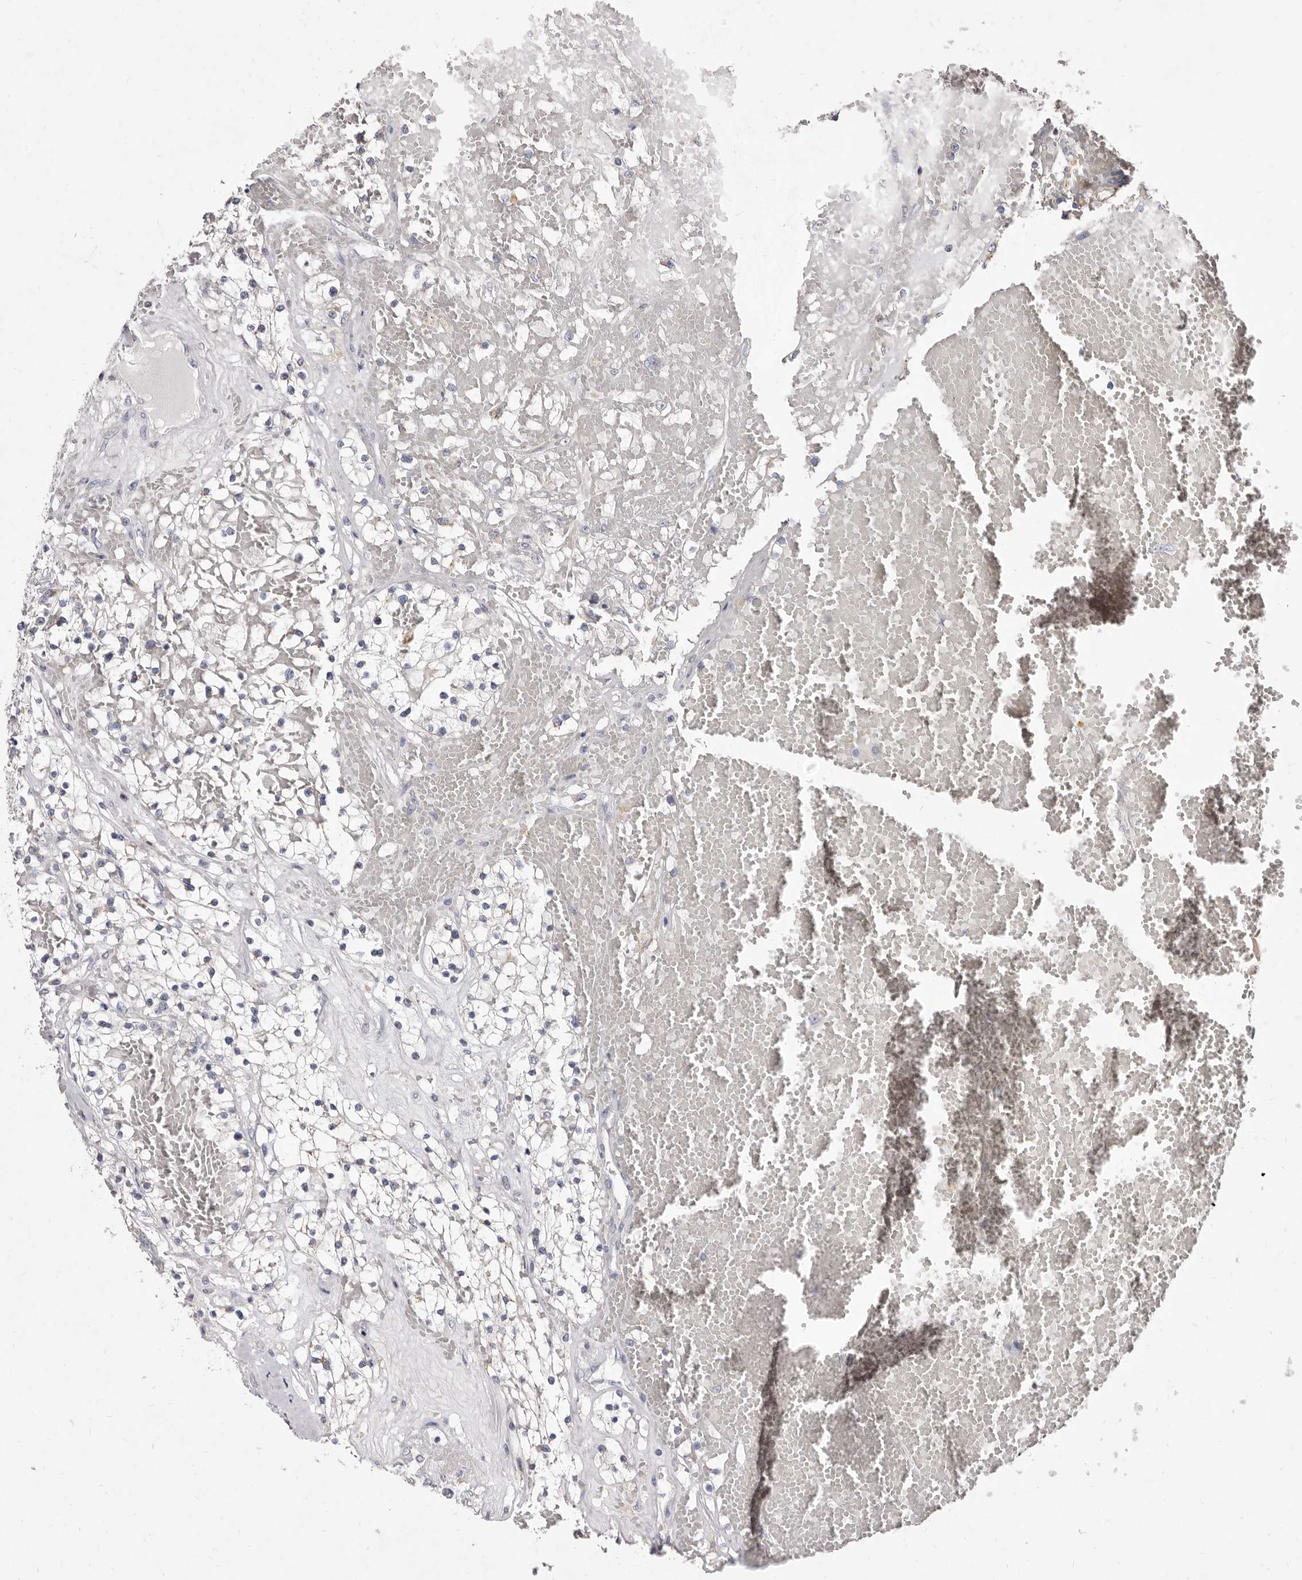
{"staining": {"intensity": "negative", "quantity": "none", "location": "none"}, "tissue": "renal cancer", "cell_type": "Tumor cells", "image_type": "cancer", "snomed": [{"axis": "morphology", "description": "Normal tissue, NOS"}, {"axis": "morphology", "description": "Adenocarcinoma, NOS"}, {"axis": "topography", "description": "Kidney"}], "caption": "IHC of human renal cancer exhibits no expression in tumor cells.", "gene": "CYP2E1", "patient": {"sex": "male", "age": 68}}